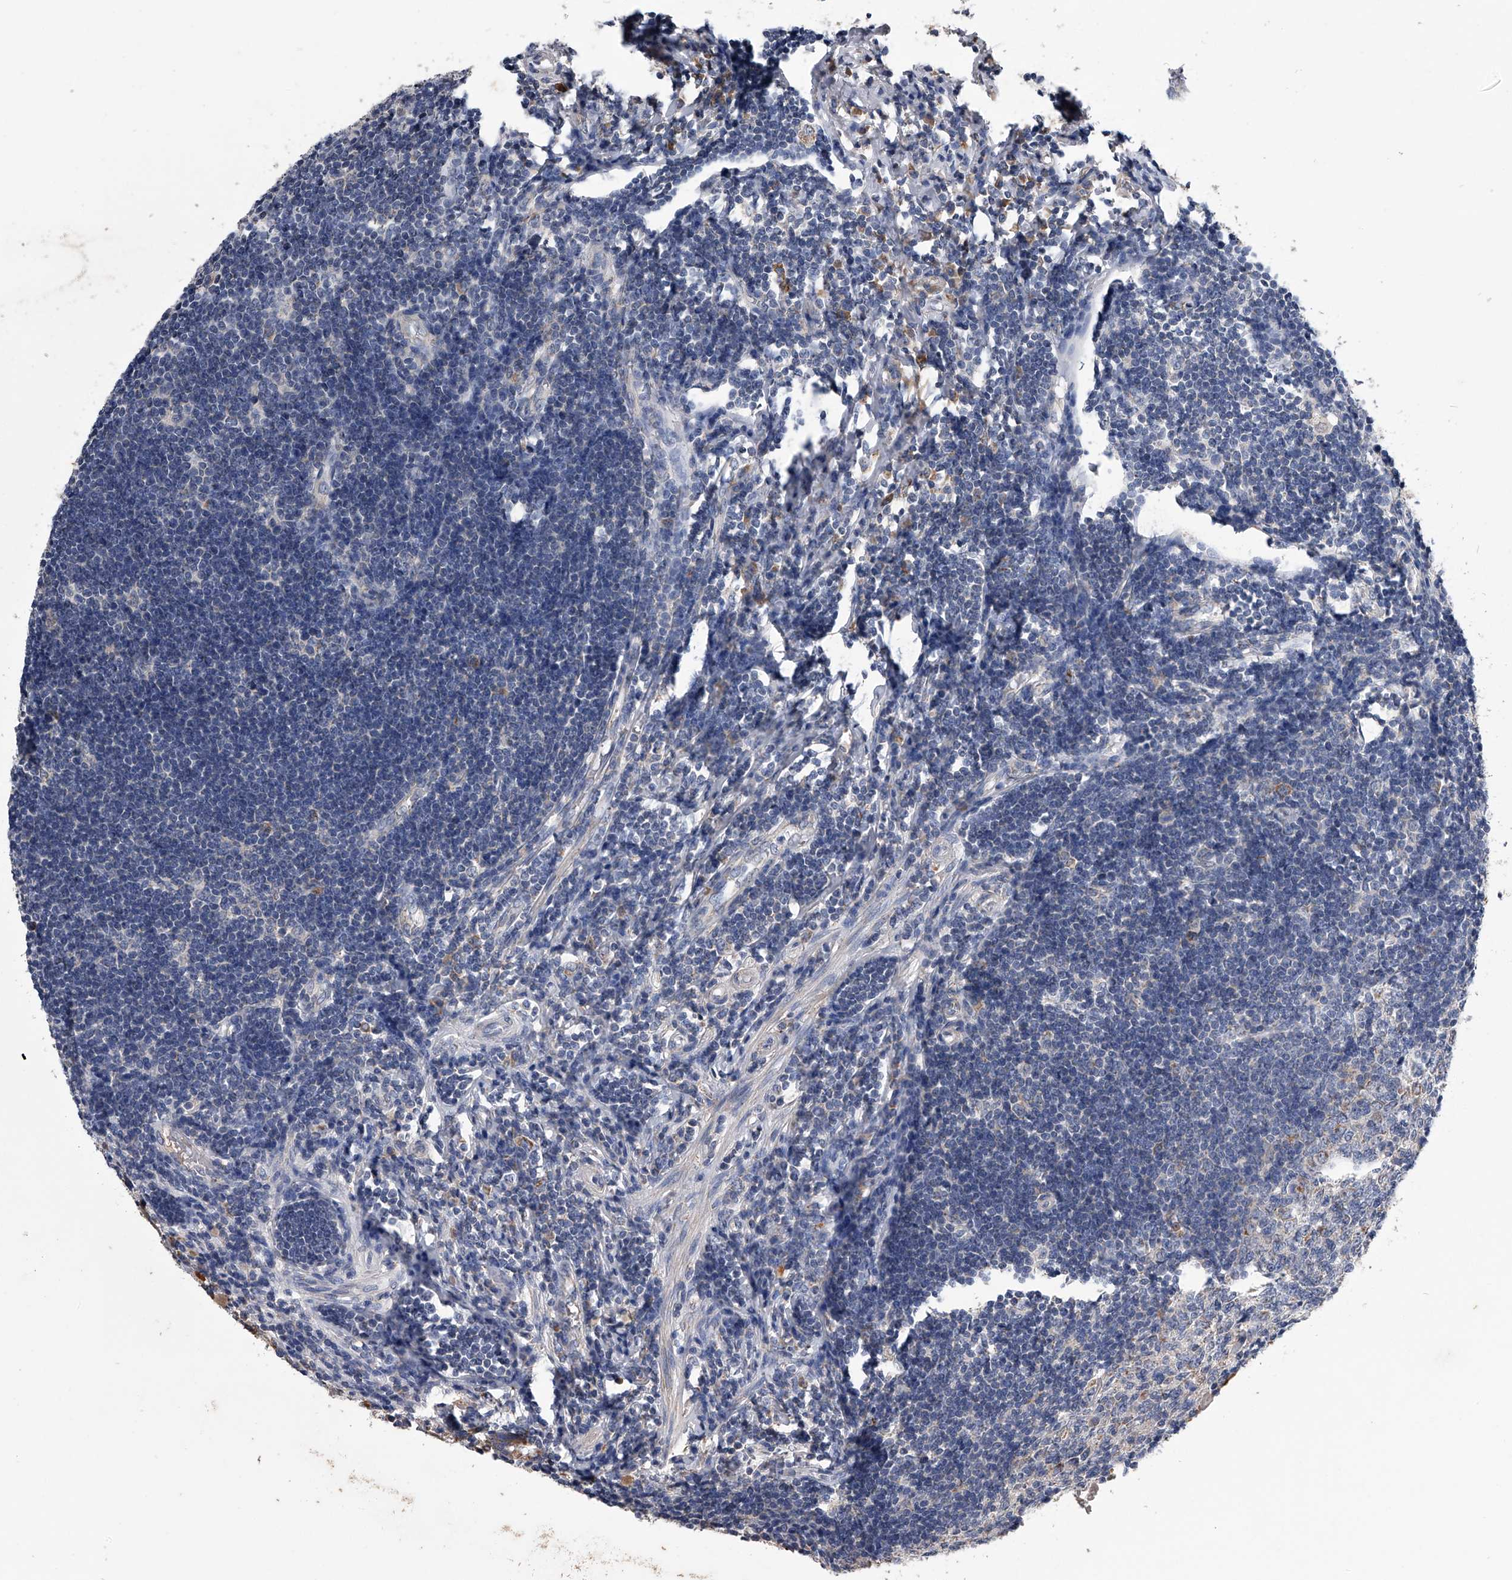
{"staining": {"intensity": "moderate", "quantity": ">75%", "location": "cytoplasmic/membranous"}, "tissue": "appendix", "cell_type": "Glandular cells", "image_type": "normal", "snomed": [{"axis": "morphology", "description": "Normal tissue, NOS"}, {"axis": "topography", "description": "Appendix"}], "caption": "Benign appendix demonstrates moderate cytoplasmic/membranous expression in about >75% of glandular cells, visualized by immunohistochemistry.", "gene": "OAT", "patient": {"sex": "female", "age": 54}}